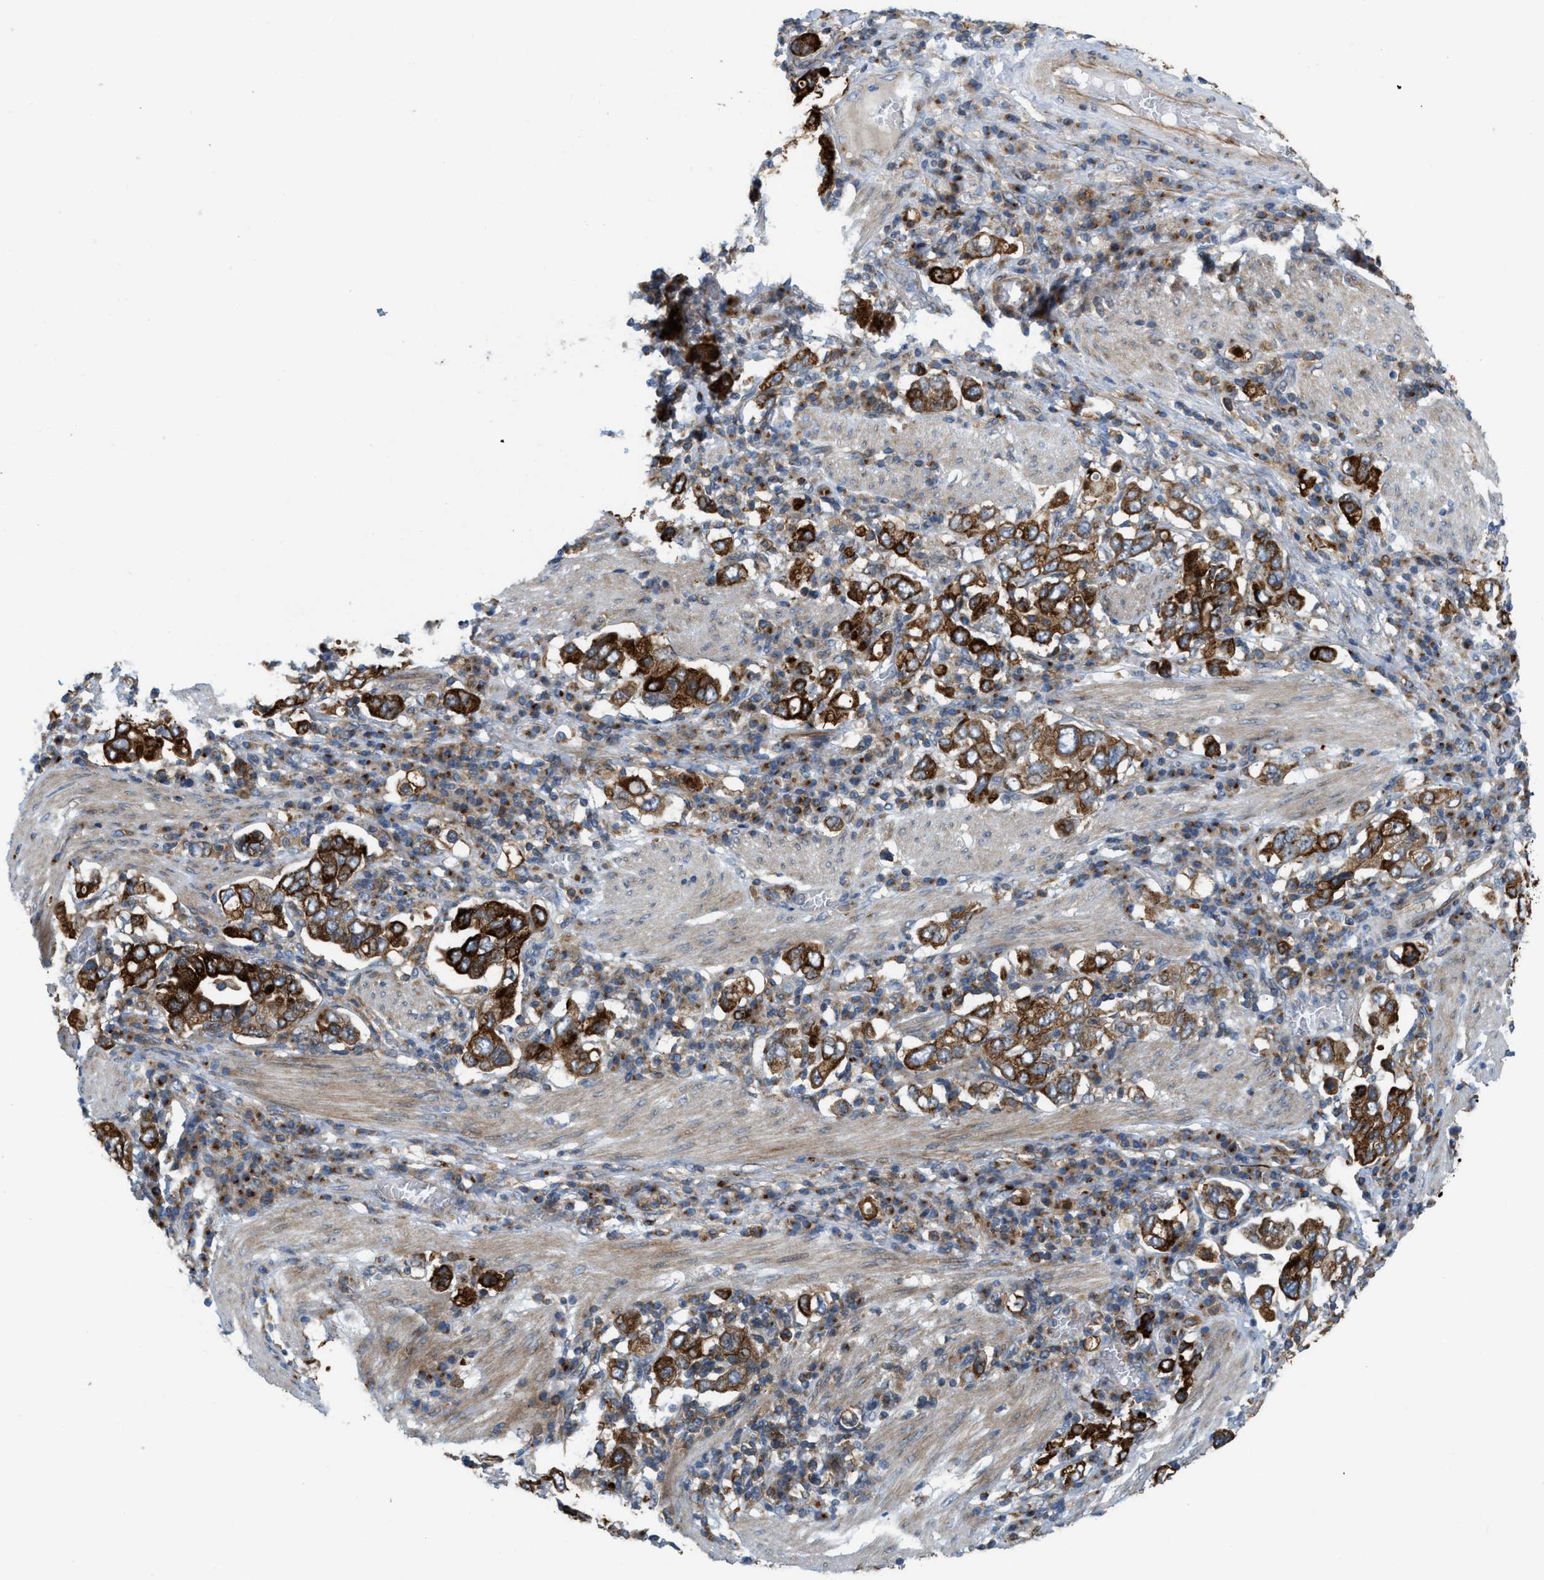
{"staining": {"intensity": "strong", "quantity": ">75%", "location": "cytoplasmic/membranous"}, "tissue": "stomach cancer", "cell_type": "Tumor cells", "image_type": "cancer", "snomed": [{"axis": "morphology", "description": "Adenocarcinoma, NOS"}, {"axis": "topography", "description": "Stomach, upper"}], "caption": "Protein expression analysis of stomach adenocarcinoma displays strong cytoplasmic/membranous staining in about >75% of tumor cells.", "gene": "DIPK1A", "patient": {"sex": "male", "age": 62}}